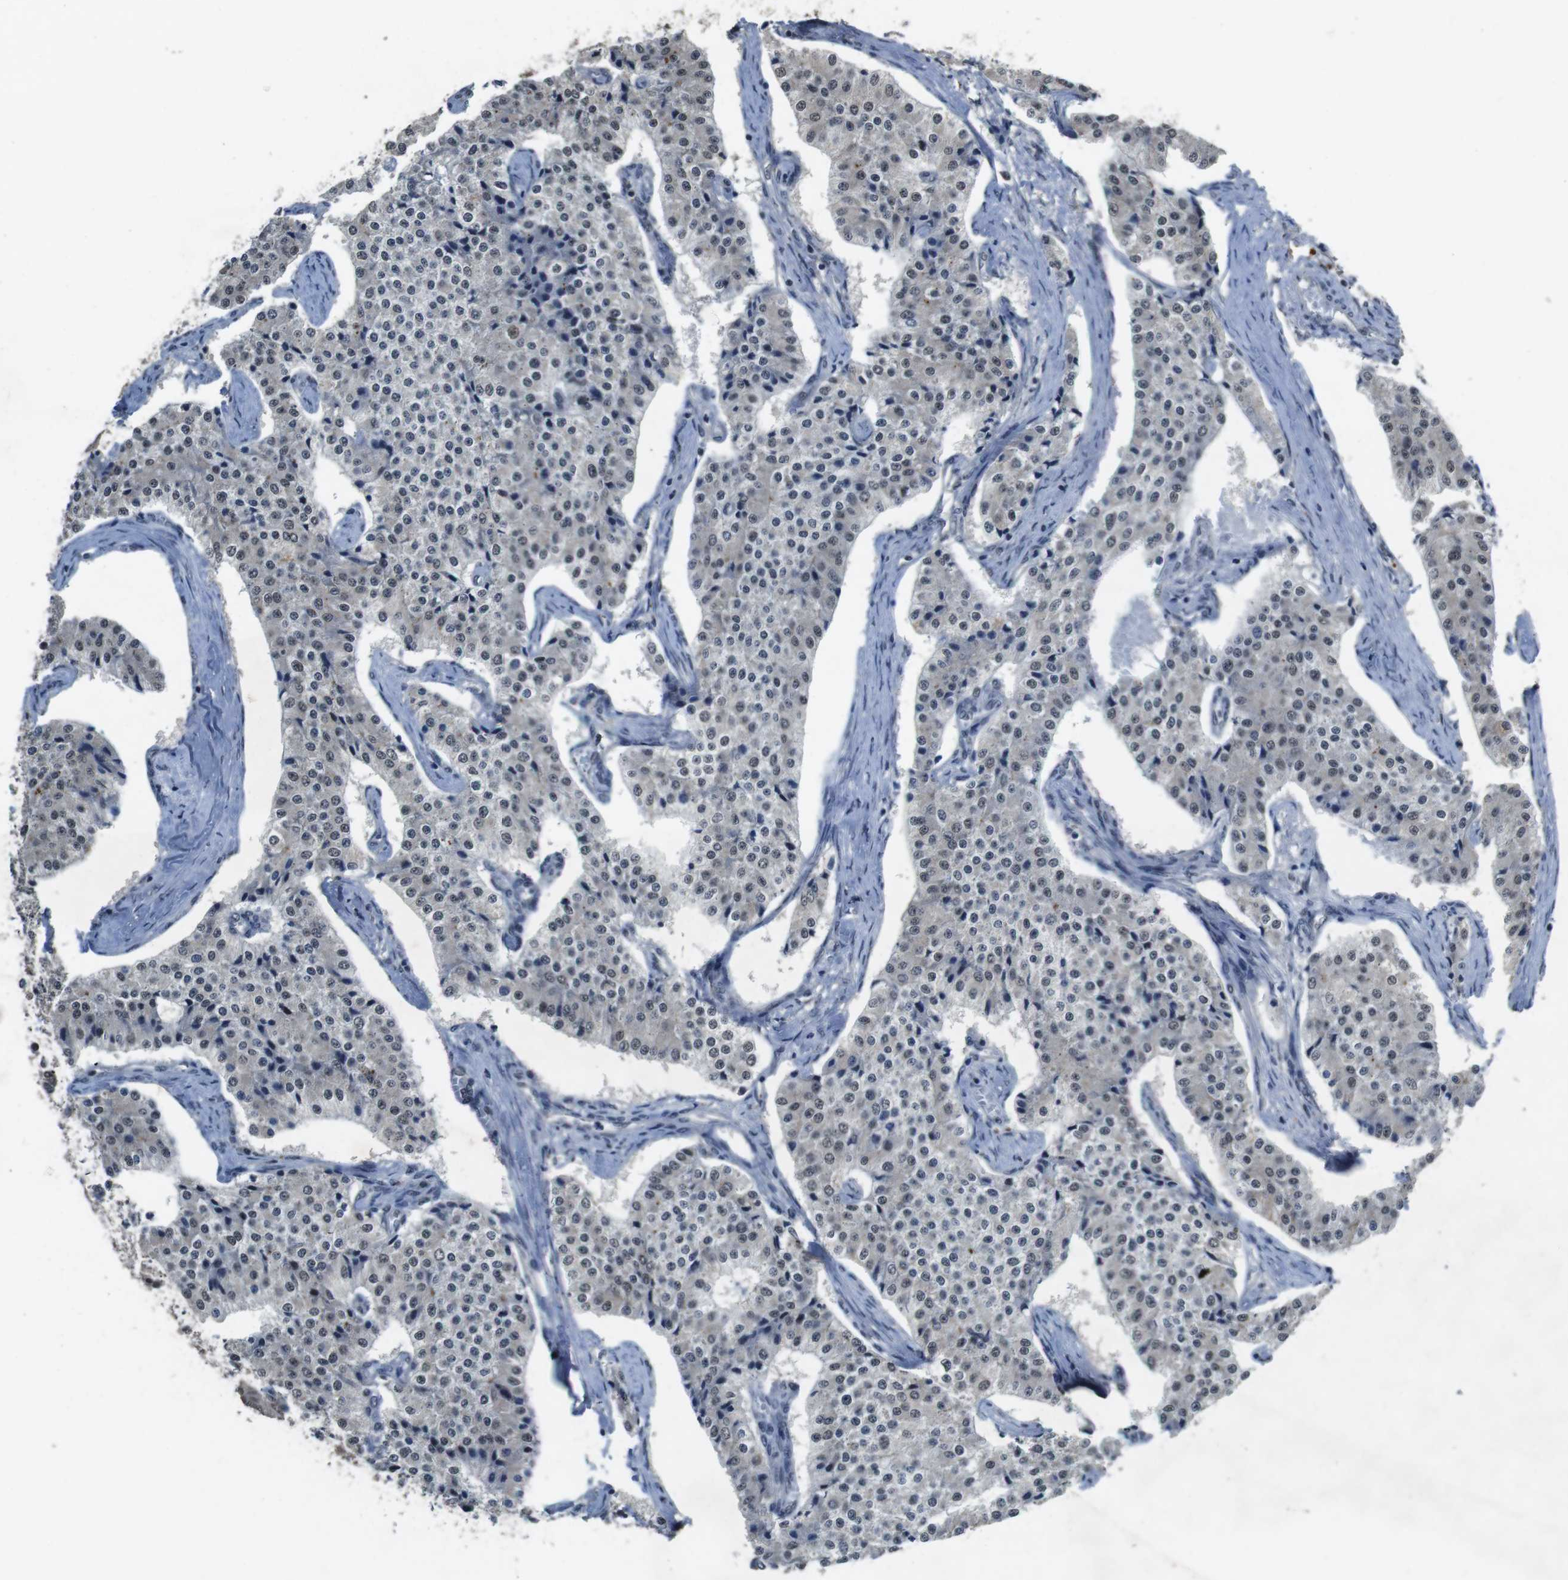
{"staining": {"intensity": "negative", "quantity": "none", "location": "none"}, "tissue": "carcinoid", "cell_type": "Tumor cells", "image_type": "cancer", "snomed": [{"axis": "morphology", "description": "Carcinoid, malignant, NOS"}, {"axis": "topography", "description": "Colon"}], "caption": "Immunohistochemistry (IHC) of human carcinoid demonstrates no expression in tumor cells.", "gene": "USP7", "patient": {"sex": "female", "age": 52}}